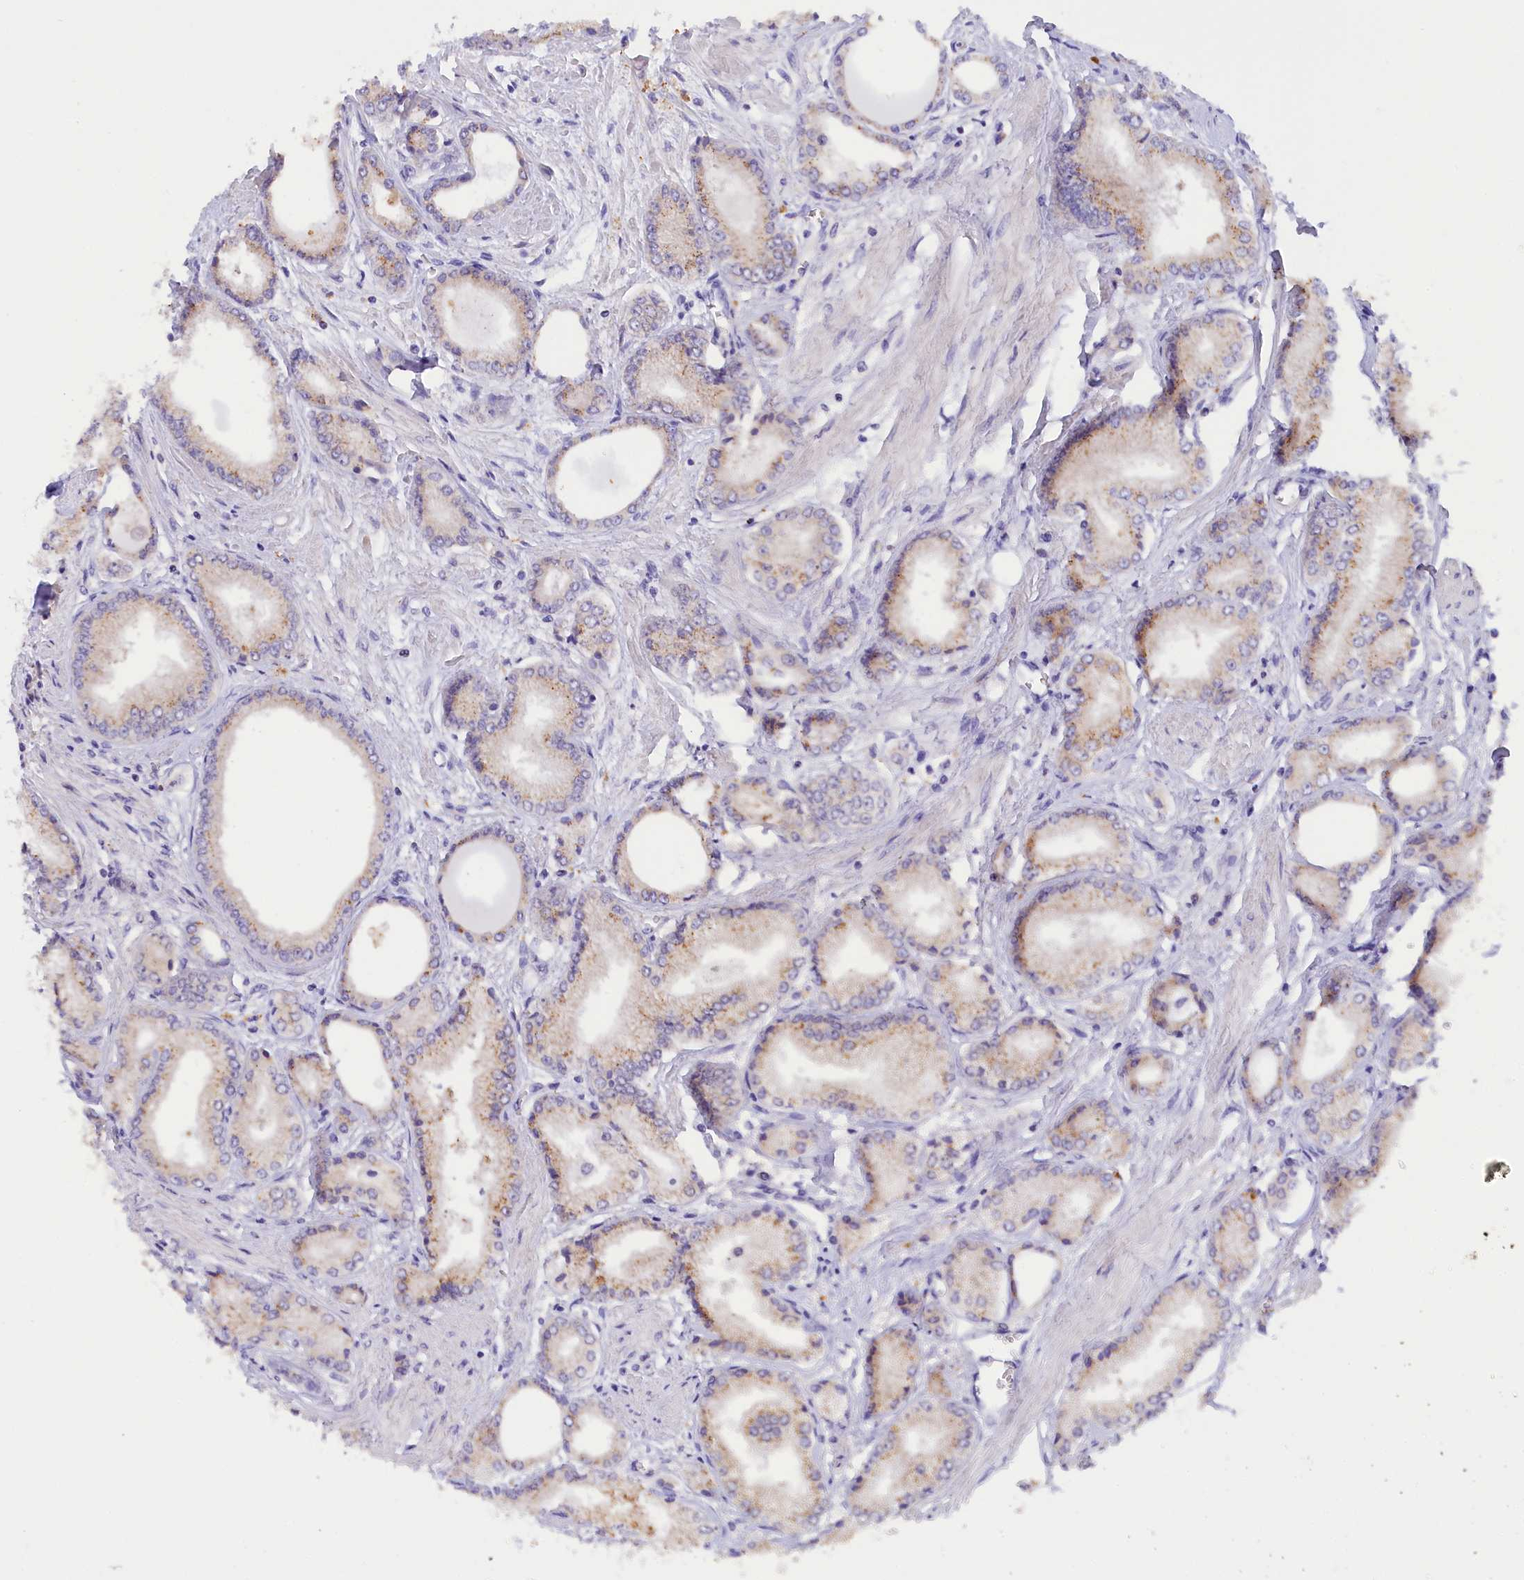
{"staining": {"intensity": "weak", "quantity": "<25%", "location": "cytoplasmic/membranous"}, "tissue": "prostate cancer", "cell_type": "Tumor cells", "image_type": "cancer", "snomed": [{"axis": "morphology", "description": "Adenocarcinoma, Low grade"}, {"axis": "topography", "description": "Prostate"}], "caption": "Protein analysis of prostate low-grade adenocarcinoma displays no significant positivity in tumor cells.", "gene": "PKIA", "patient": {"sex": "male", "age": 60}}